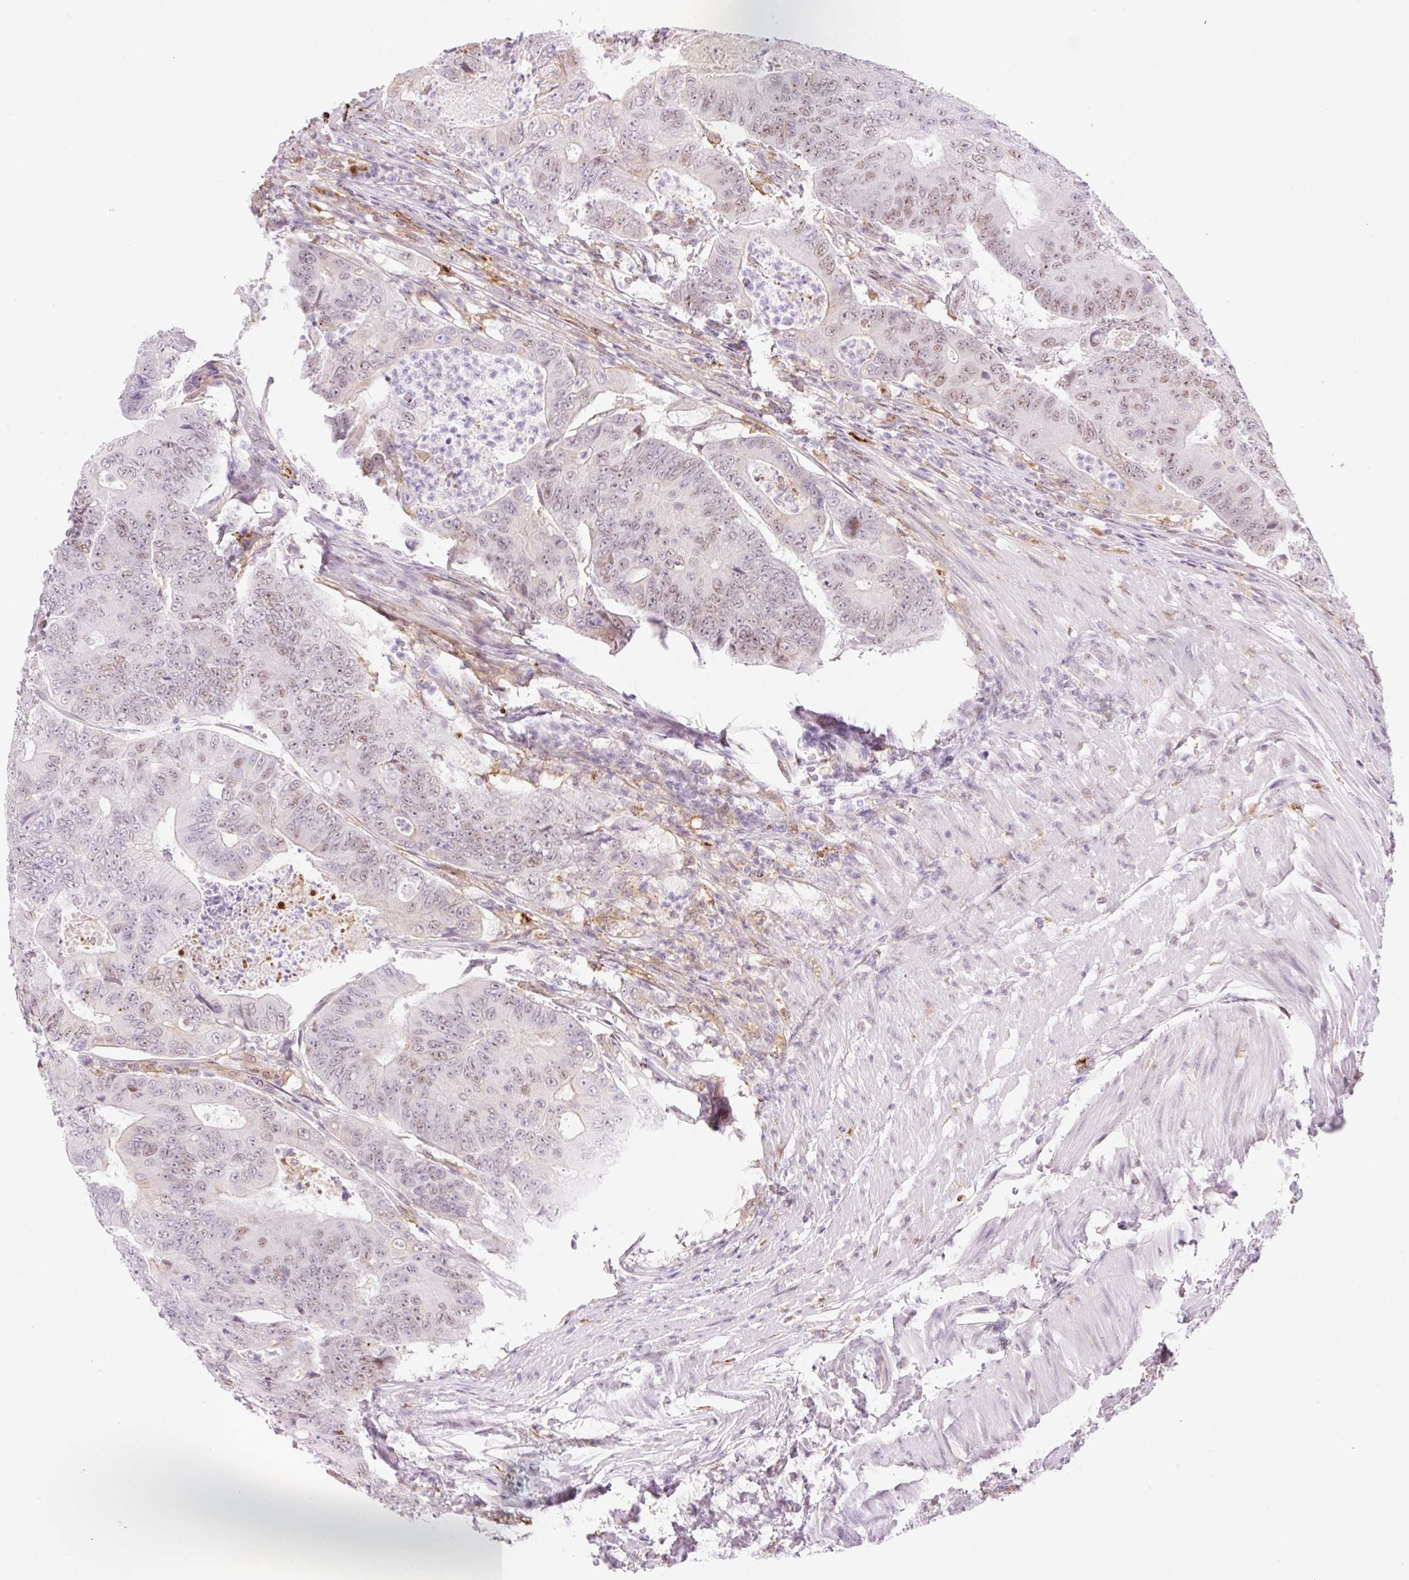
{"staining": {"intensity": "weak", "quantity": ">75%", "location": "nuclear"}, "tissue": "colorectal cancer", "cell_type": "Tumor cells", "image_type": "cancer", "snomed": [{"axis": "morphology", "description": "Adenocarcinoma, NOS"}, {"axis": "topography", "description": "Colon"}], "caption": "A low amount of weak nuclear staining is appreciated in about >75% of tumor cells in colorectal cancer (adenocarcinoma) tissue. (Brightfield microscopy of DAB IHC at high magnification).", "gene": "PALM3", "patient": {"sex": "female", "age": 48}}